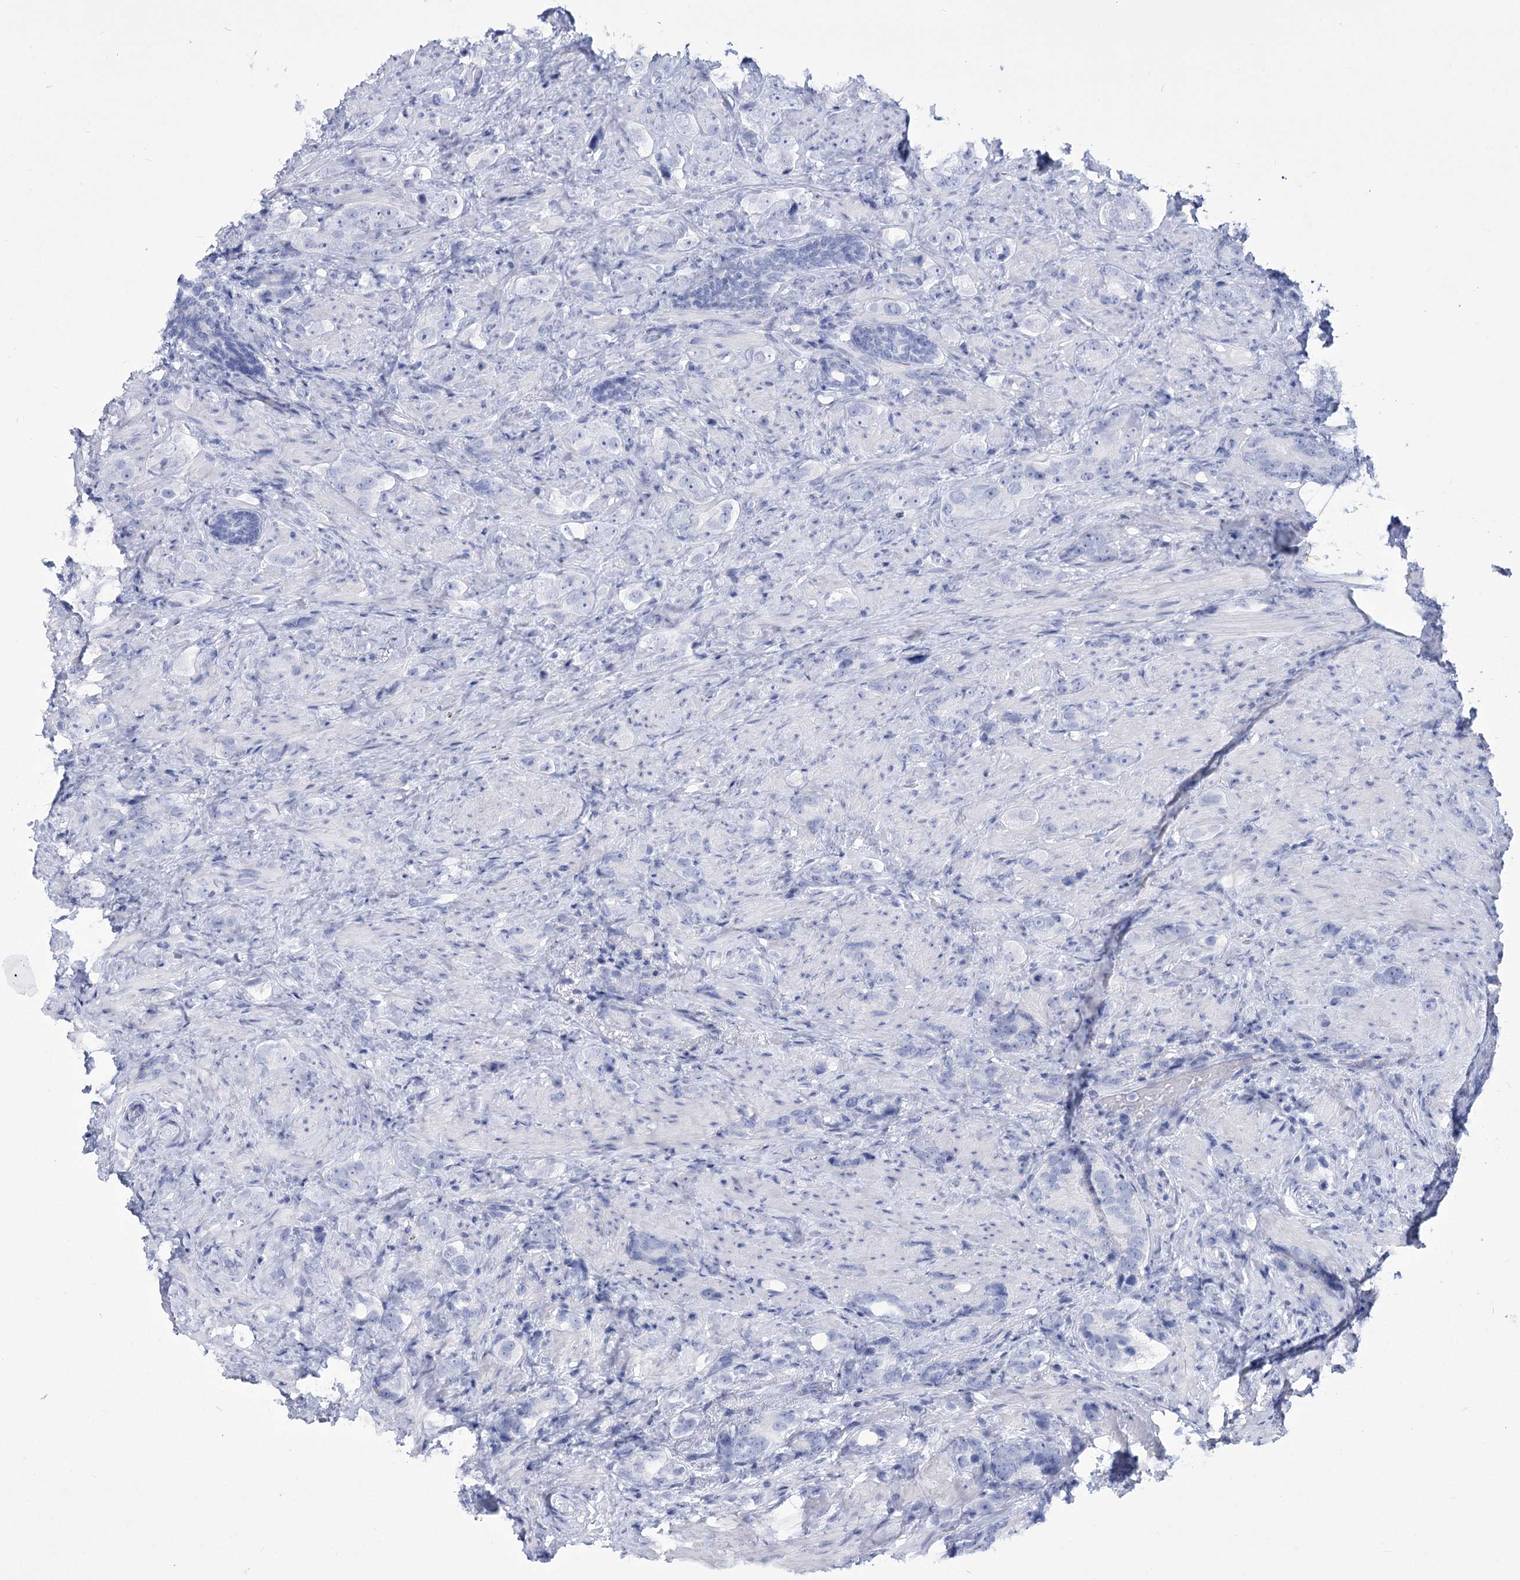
{"staining": {"intensity": "negative", "quantity": "none", "location": "none"}, "tissue": "prostate cancer", "cell_type": "Tumor cells", "image_type": "cancer", "snomed": [{"axis": "morphology", "description": "Adenocarcinoma, High grade"}, {"axis": "topography", "description": "Prostate"}], "caption": "The micrograph exhibits no significant staining in tumor cells of prostate adenocarcinoma (high-grade).", "gene": "RNF186", "patient": {"sex": "male", "age": 63}}